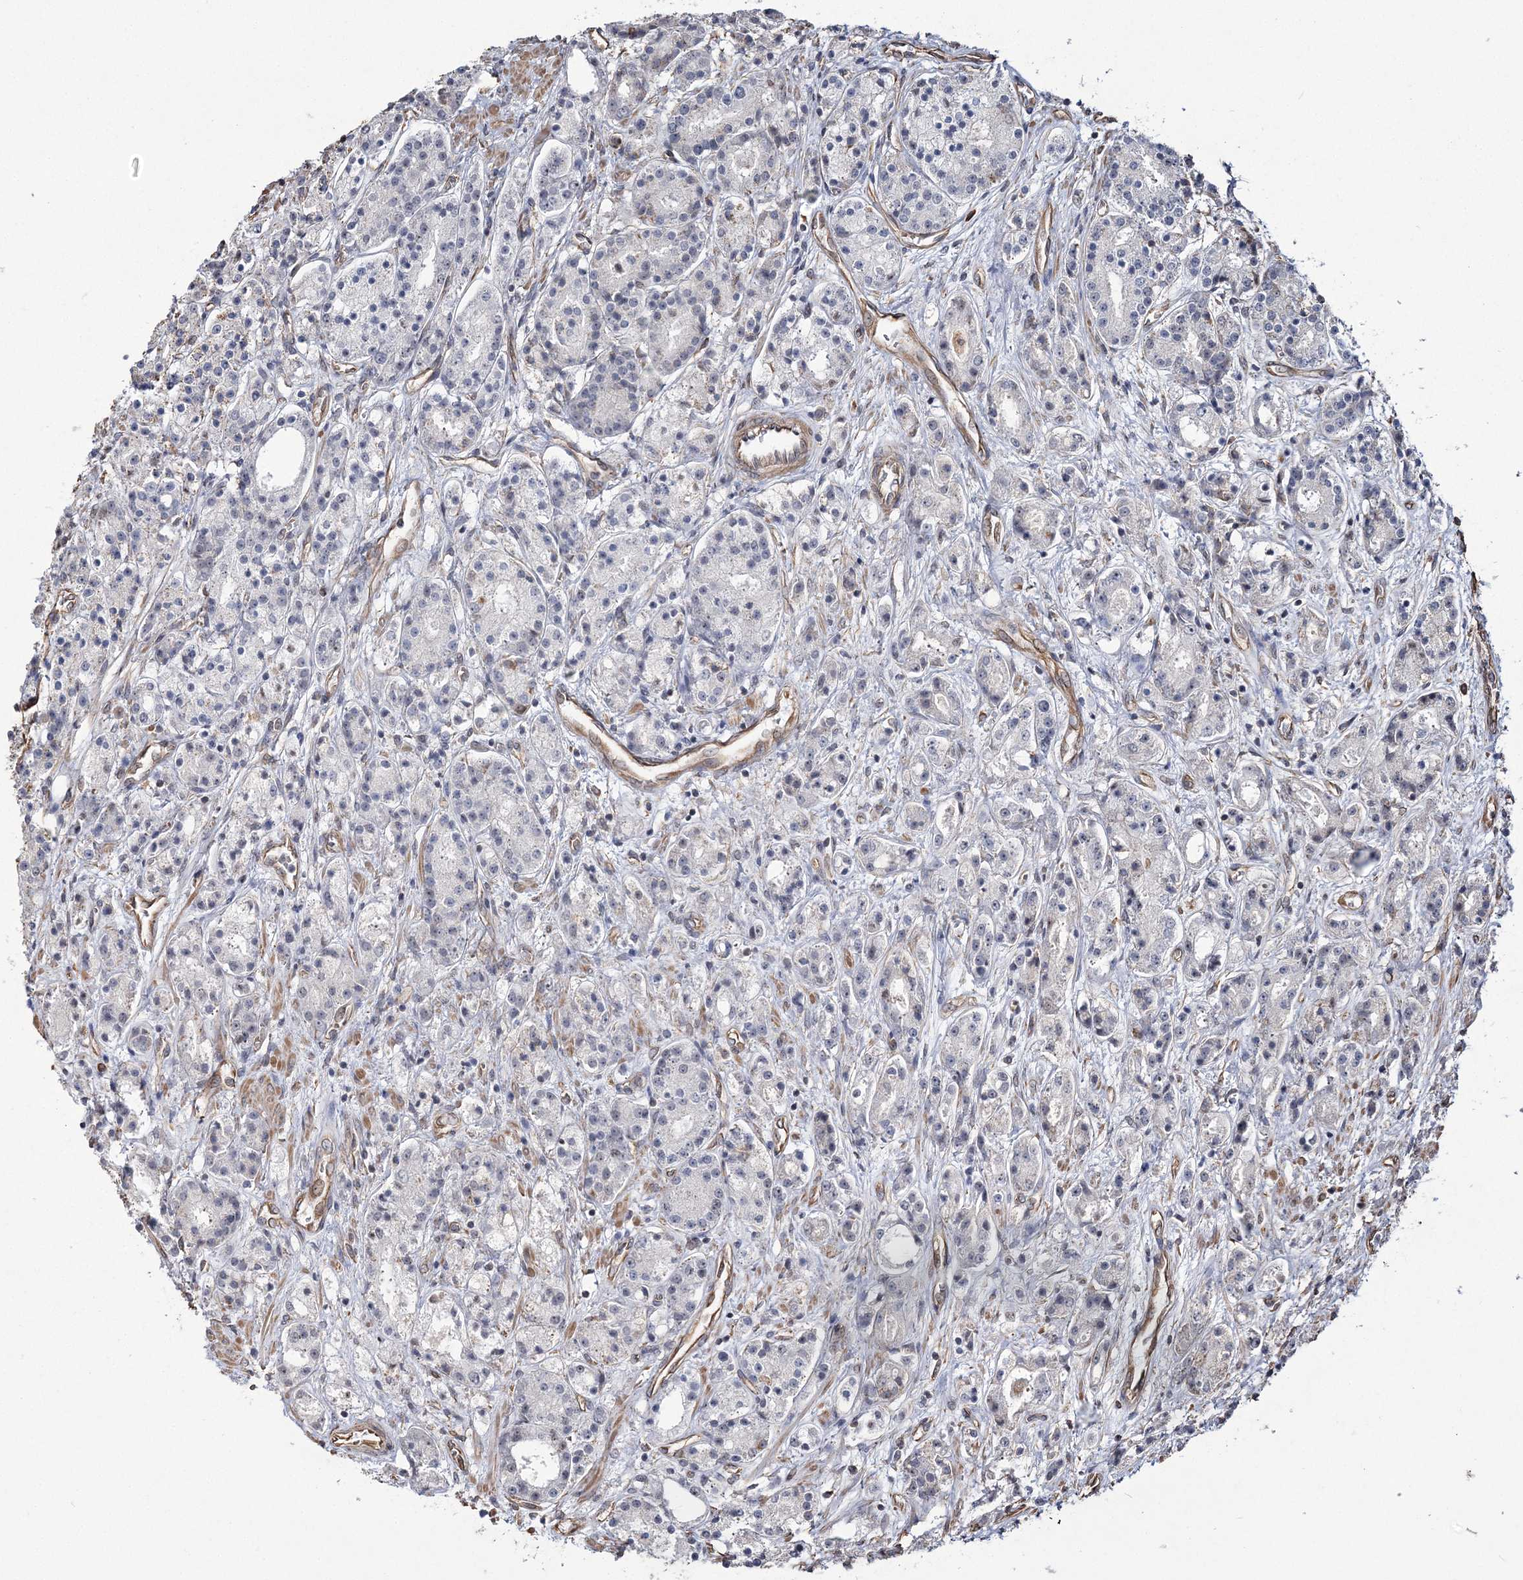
{"staining": {"intensity": "negative", "quantity": "none", "location": "none"}, "tissue": "prostate cancer", "cell_type": "Tumor cells", "image_type": "cancer", "snomed": [{"axis": "morphology", "description": "Adenocarcinoma, High grade"}, {"axis": "topography", "description": "Prostate"}], "caption": "Immunohistochemistry (IHC) photomicrograph of prostate cancer stained for a protein (brown), which exhibits no expression in tumor cells. The staining is performed using DAB (3,3'-diaminobenzidine) brown chromogen with nuclei counter-stained in using hematoxylin.", "gene": "ATP11B", "patient": {"sex": "male", "age": 60}}